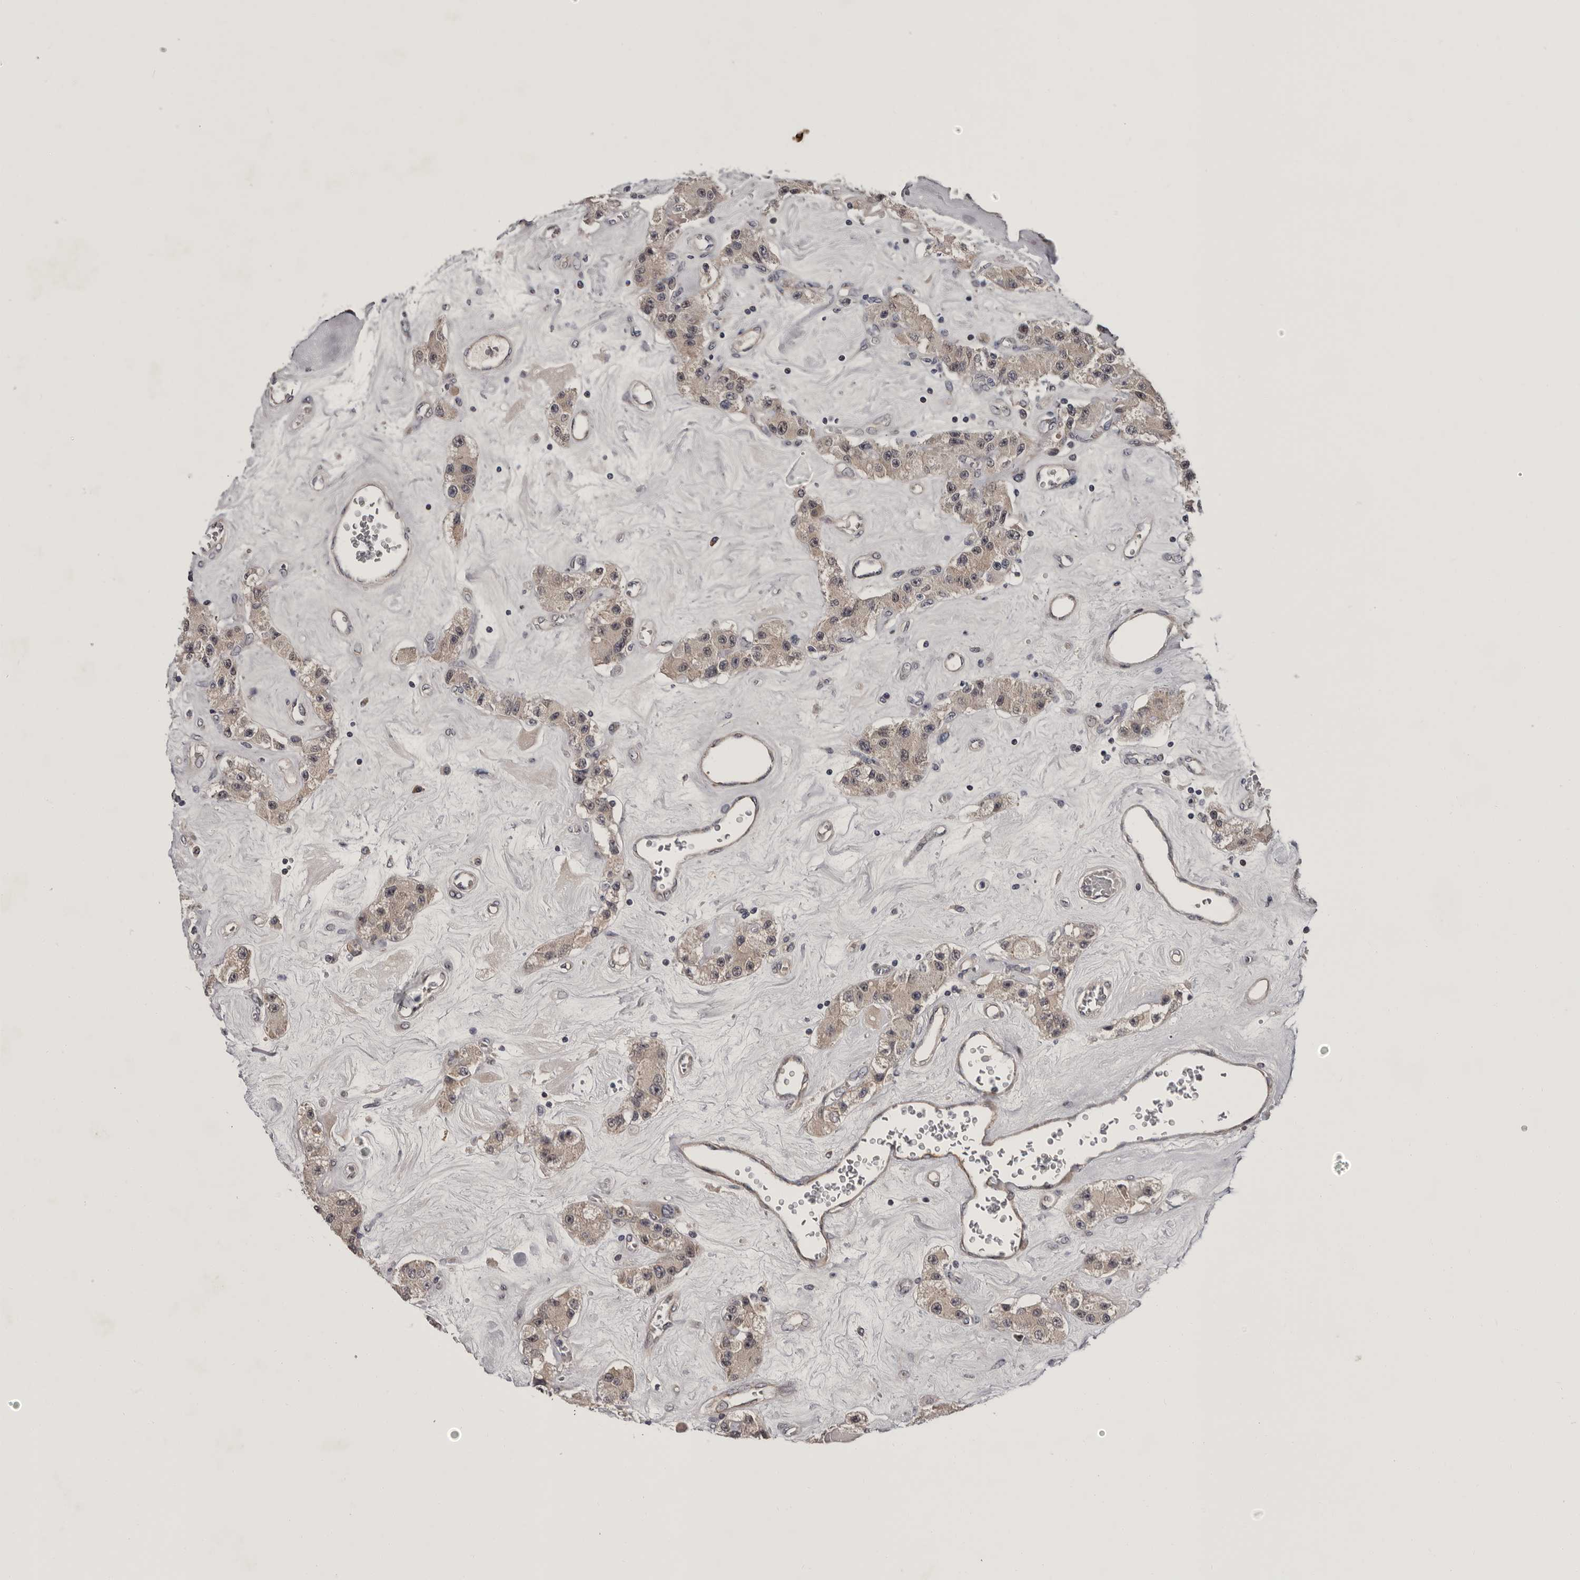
{"staining": {"intensity": "weak", "quantity": ">75%", "location": "cytoplasmic/membranous"}, "tissue": "carcinoid", "cell_type": "Tumor cells", "image_type": "cancer", "snomed": [{"axis": "morphology", "description": "Carcinoid, malignant, NOS"}, {"axis": "topography", "description": "Pancreas"}], "caption": "A high-resolution histopathology image shows IHC staining of carcinoid, which displays weak cytoplasmic/membranous positivity in approximately >75% of tumor cells.", "gene": "MED8", "patient": {"sex": "male", "age": 41}}